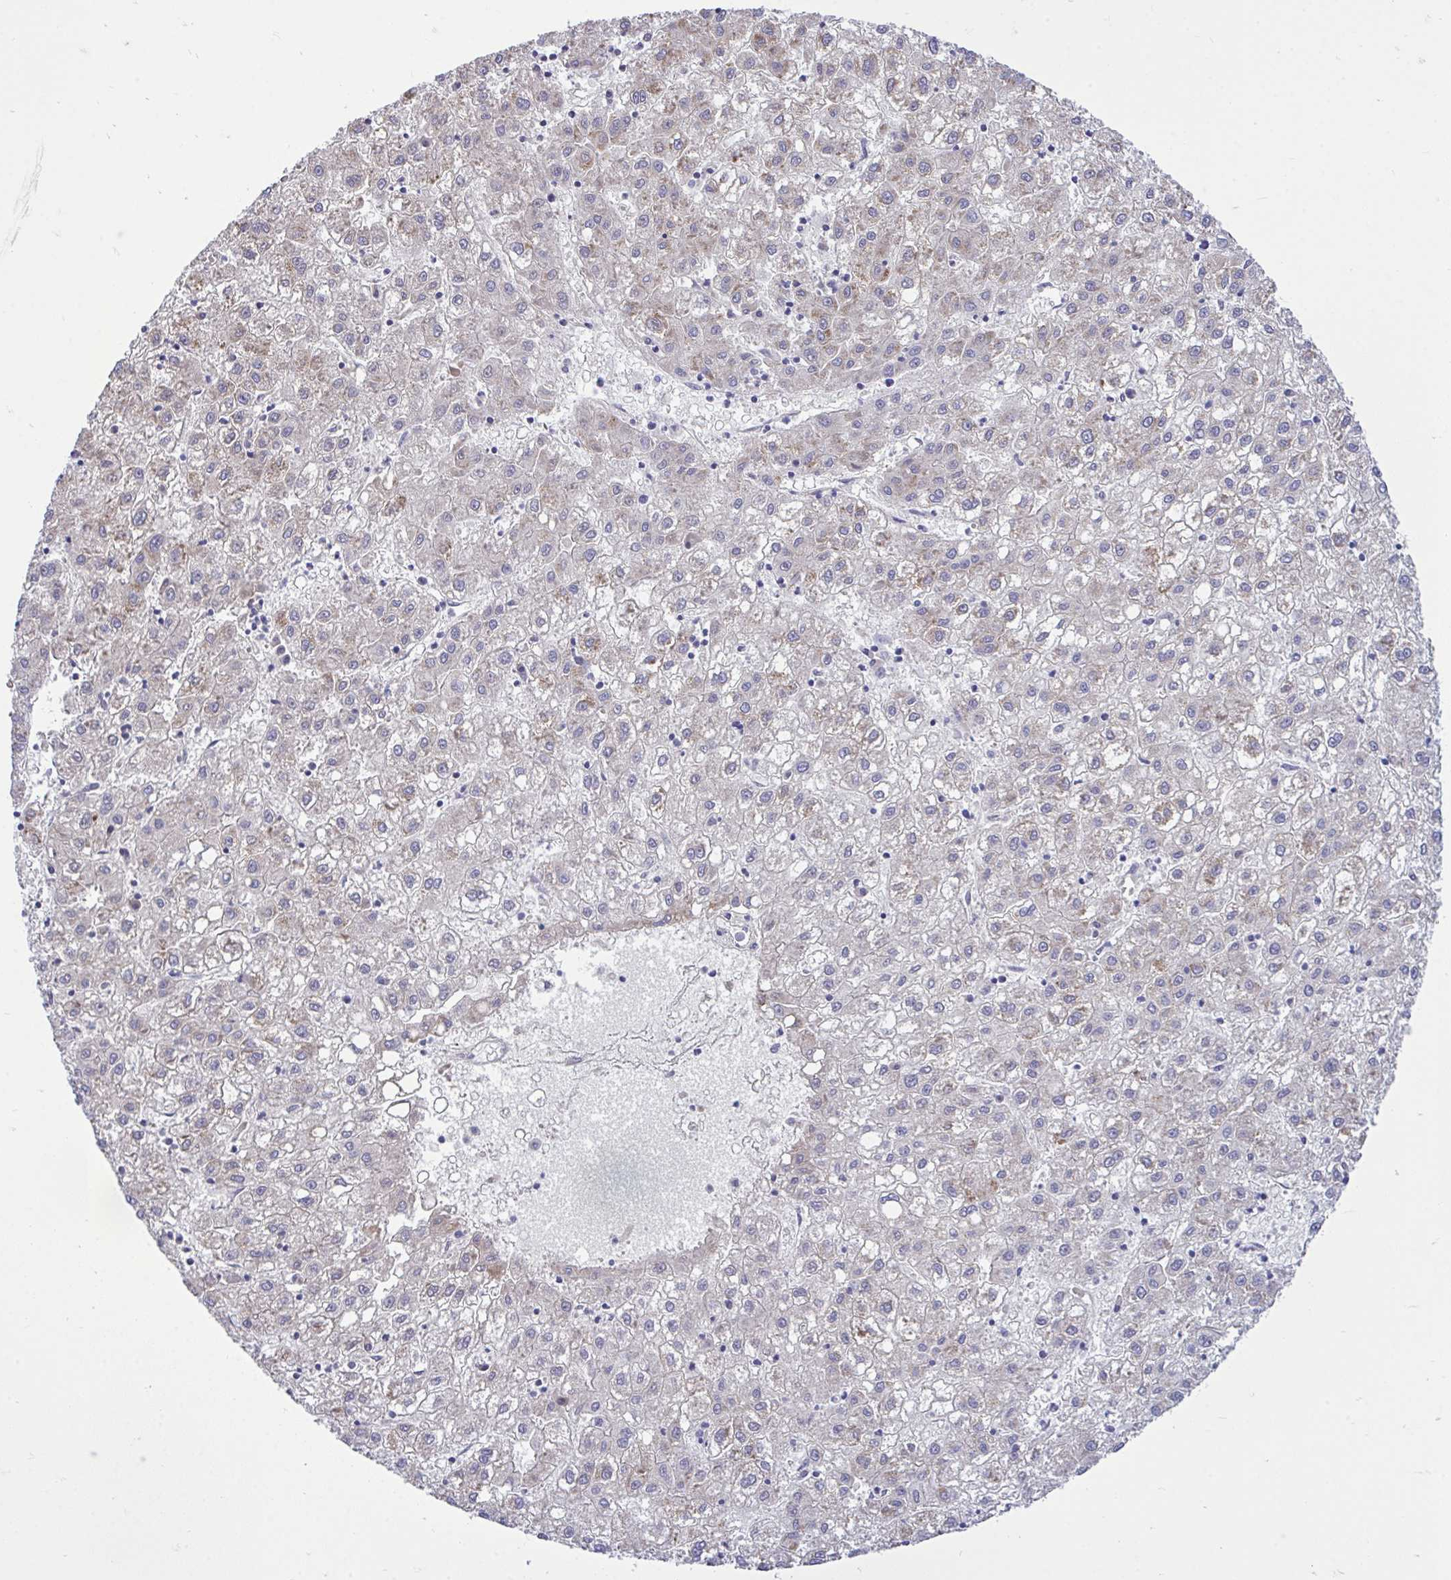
{"staining": {"intensity": "weak", "quantity": "25%-75%", "location": "cytoplasmic/membranous"}, "tissue": "liver cancer", "cell_type": "Tumor cells", "image_type": "cancer", "snomed": [{"axis": "morphology", "description": "Carcinoma, Hepatocellular, NOS"}, {"axis": "topography", "description": "Liver"}], "caption": "The micrograph reveals a brown stain indicating the presence of a protein in the cytoplasmic/membranous of tumor cells in liver cancer (hepatocellular carcinoma).", "gene": "HMBOX1", "patient": {"sex": "male", "age": 72}}